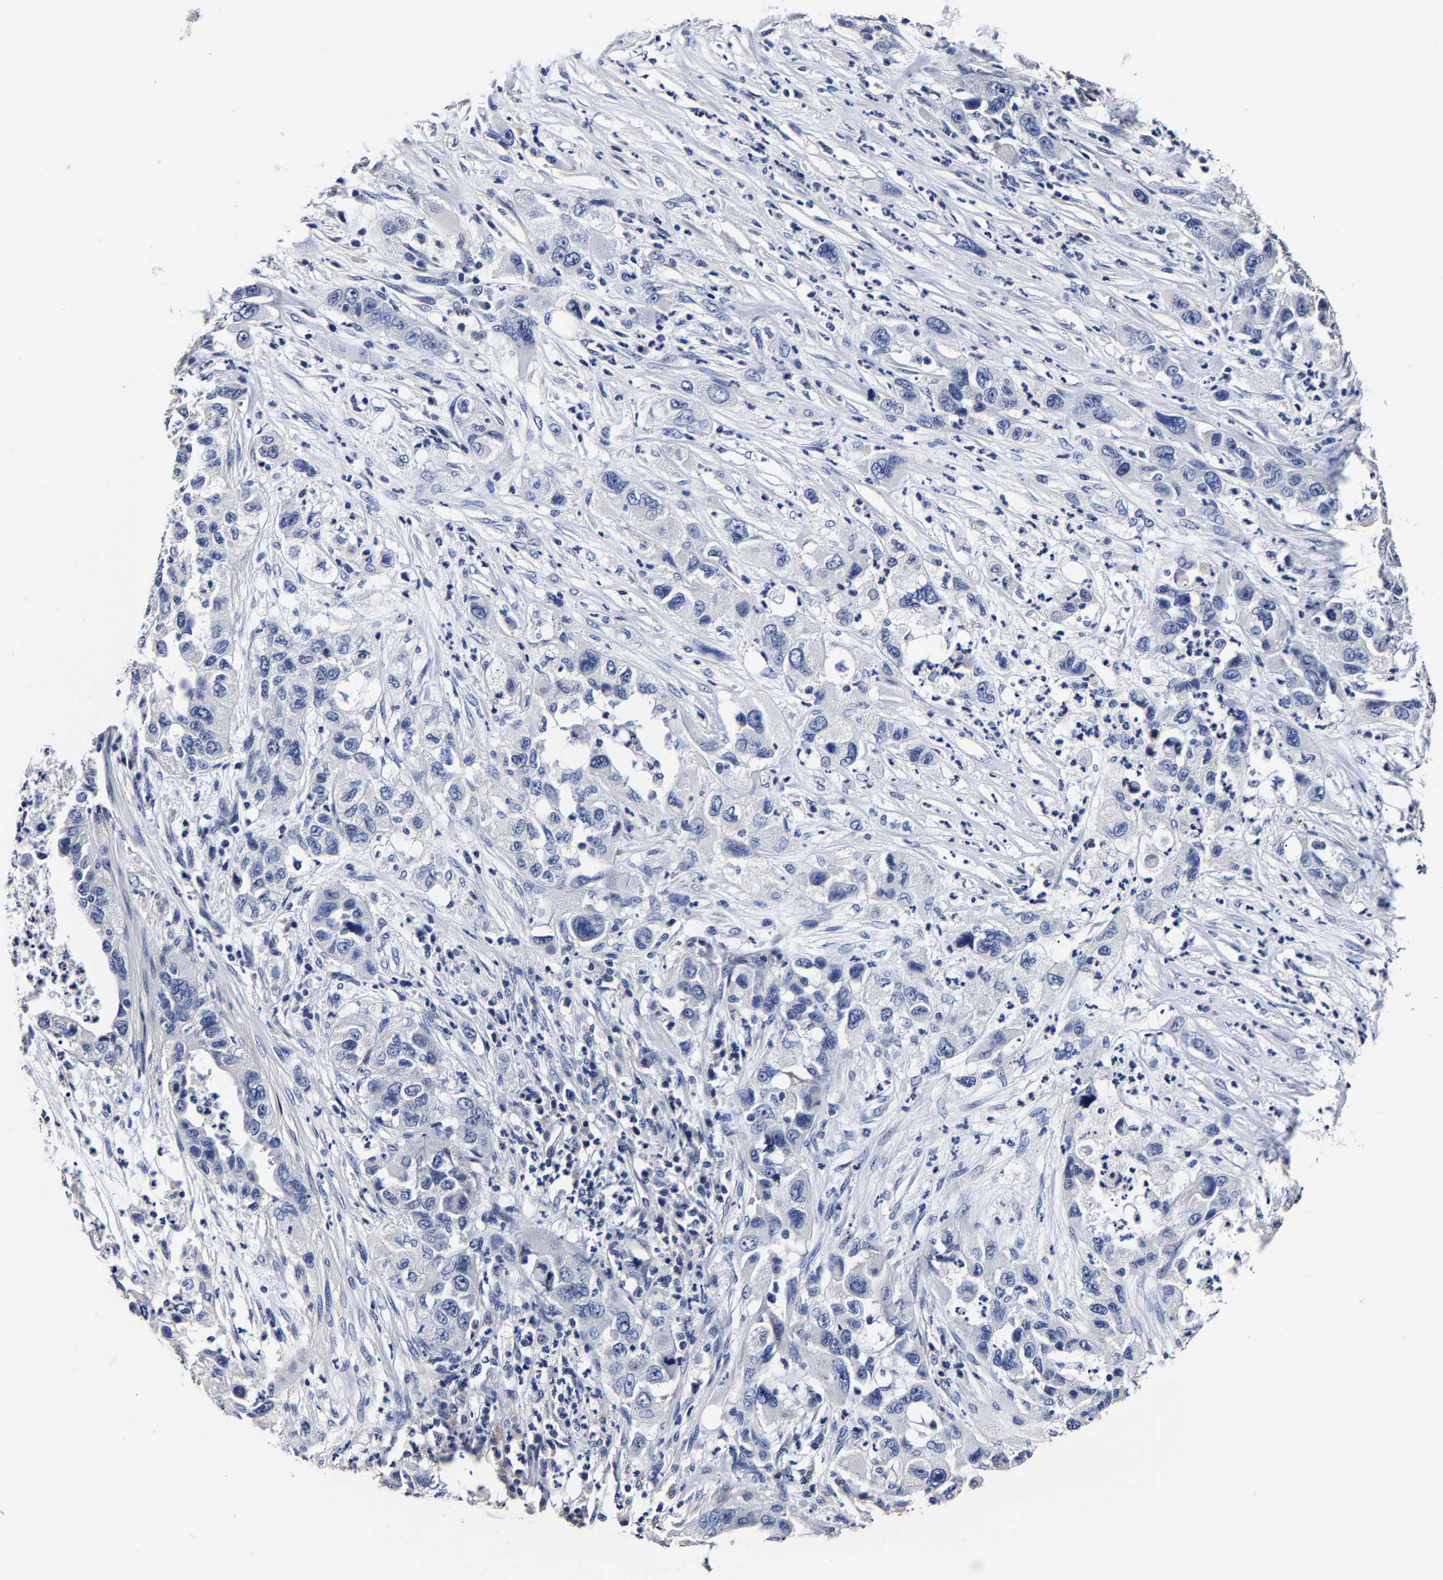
{"staining": {"intensity": "negative", "quantity": "none", "location": "none"}, "tissue": "pancreatic cancer", "cell_type": "Tumor cells", "image_type": "cancer", "snomed": [{"axis": "morphology", "description": "Adenocarcinoma, NOS"}, {"axis": "topography", "description": "Pancreas"}], "caption": "High power microscopy histopathology image of an IHC histopathology image of pancreatic cancer, revealing no significant staining in tumor cells. (Brightfield microscopy of DAB immunohistochemistry at high magnification).", "gene": "AKAP4", "patient": {"sex": "female", "age": 78}}